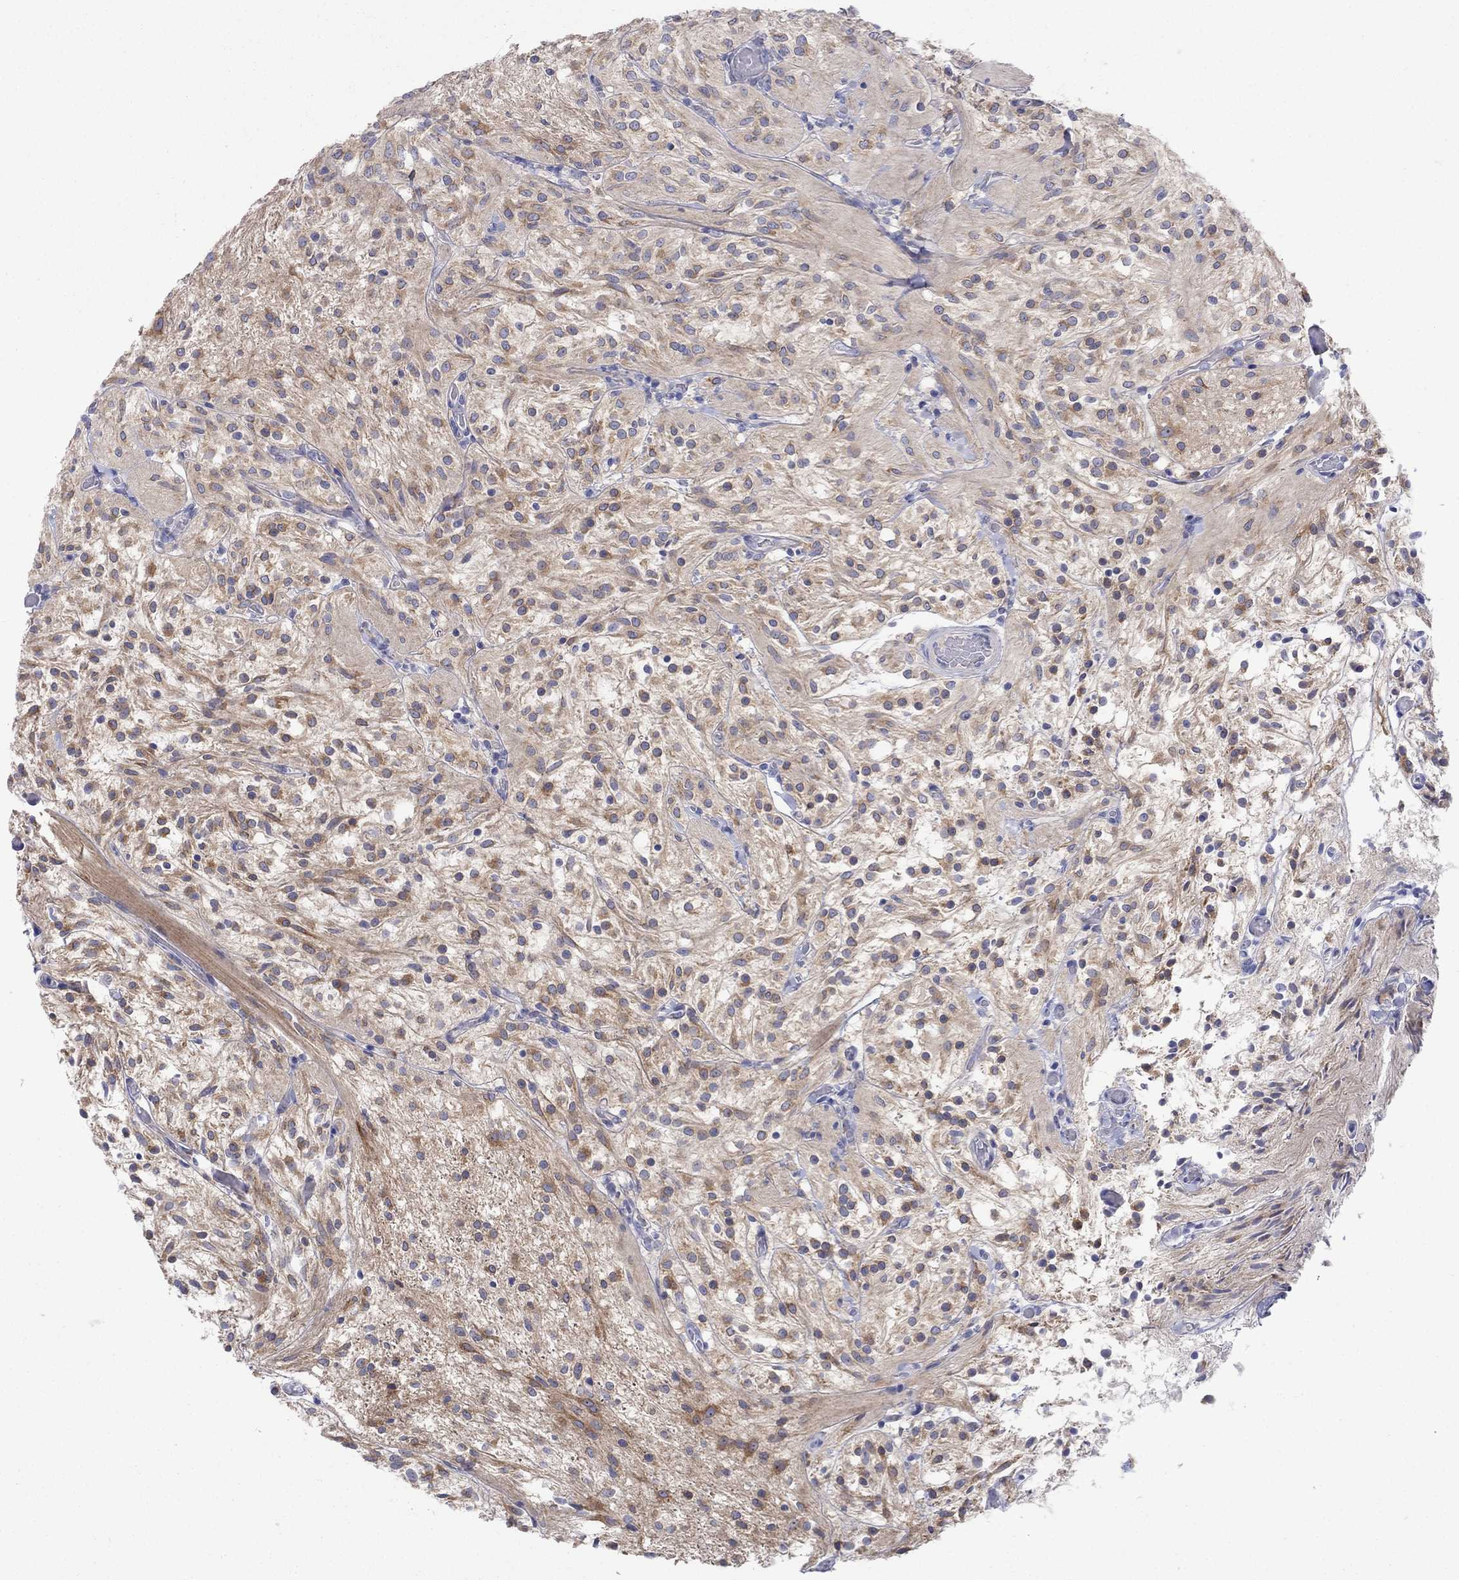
{"staining": {"intensity": "moderate", "quantity": ">75%", "location": "cytoplasmic/membranous"}, "tissue": "glioma", "cell_type": "Tumor cells", "image_type": "cancer", "snomed": [{"axis": "morphology", "description": "Glioma, malignant, Low grade"}, {"axis": "topography", "description": "Brain"}], "caption": "Protein expression analysis of human low-grade glioma (malignant) reveals moderate cytoplasmic/membranous expression in approximately >75% of tumor cells.", "gene": "REEP2", "patient": {"sex": "male", "age": 3}}